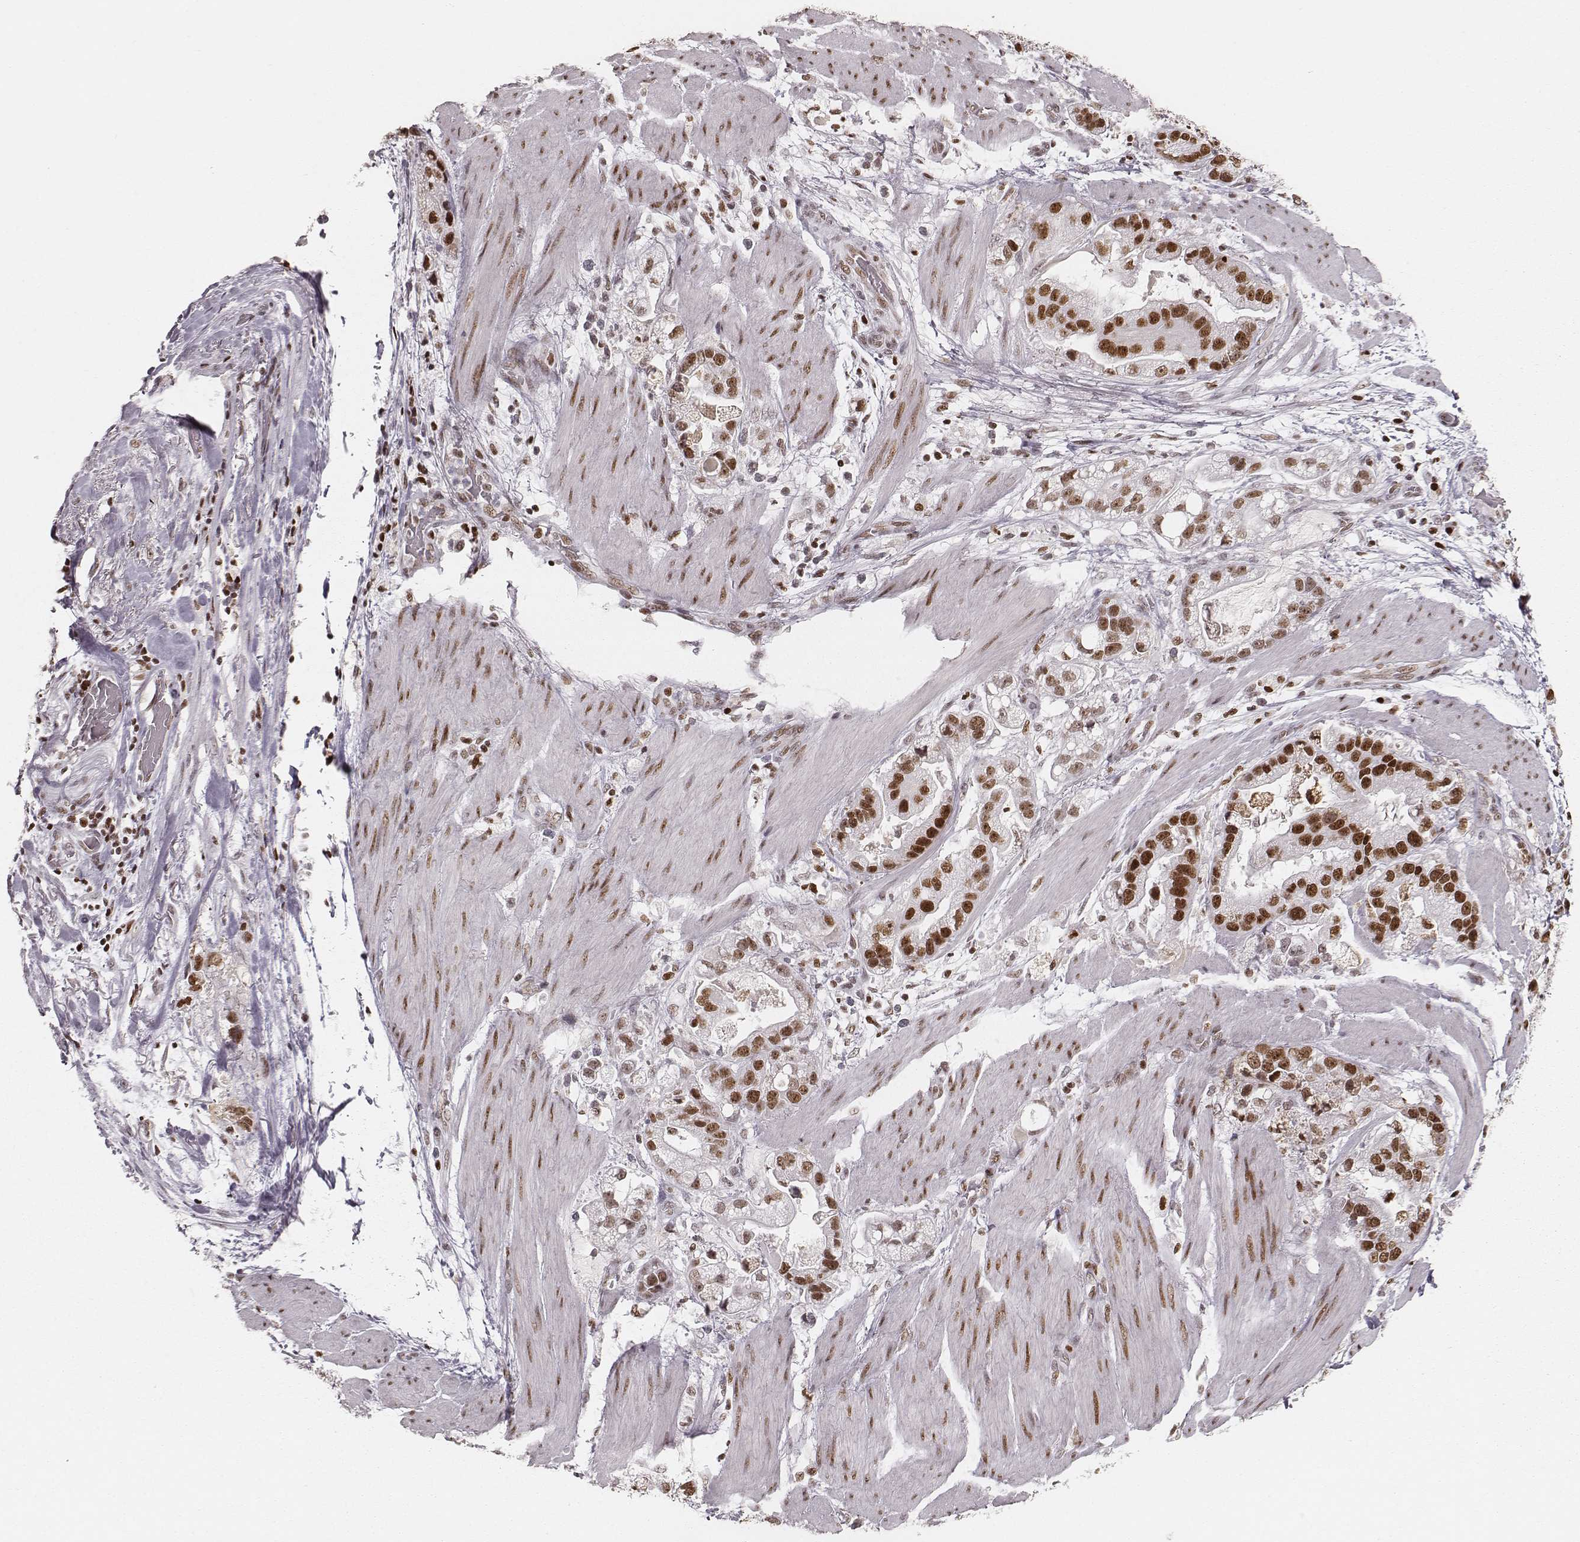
{"staining": {"intensity": "strong", "quantity": ">75%", "location": "nuclear"}, "tissue": "stomach cancer", "cell_type": "Tumor cells", "image_type": "cancer", "snomed": [{"axis": "morphology", "description": "Adenocarcinoma, NOS"}, {"axis": "topography", "description": "Stomach"}], "caption": "Protein positivity by IHC shows strong nuclear positivity in approximately >75% of tumor cells in stomach cancer.", "gene": "PARP1", "patient": {"sex": "male", "age": 59}}